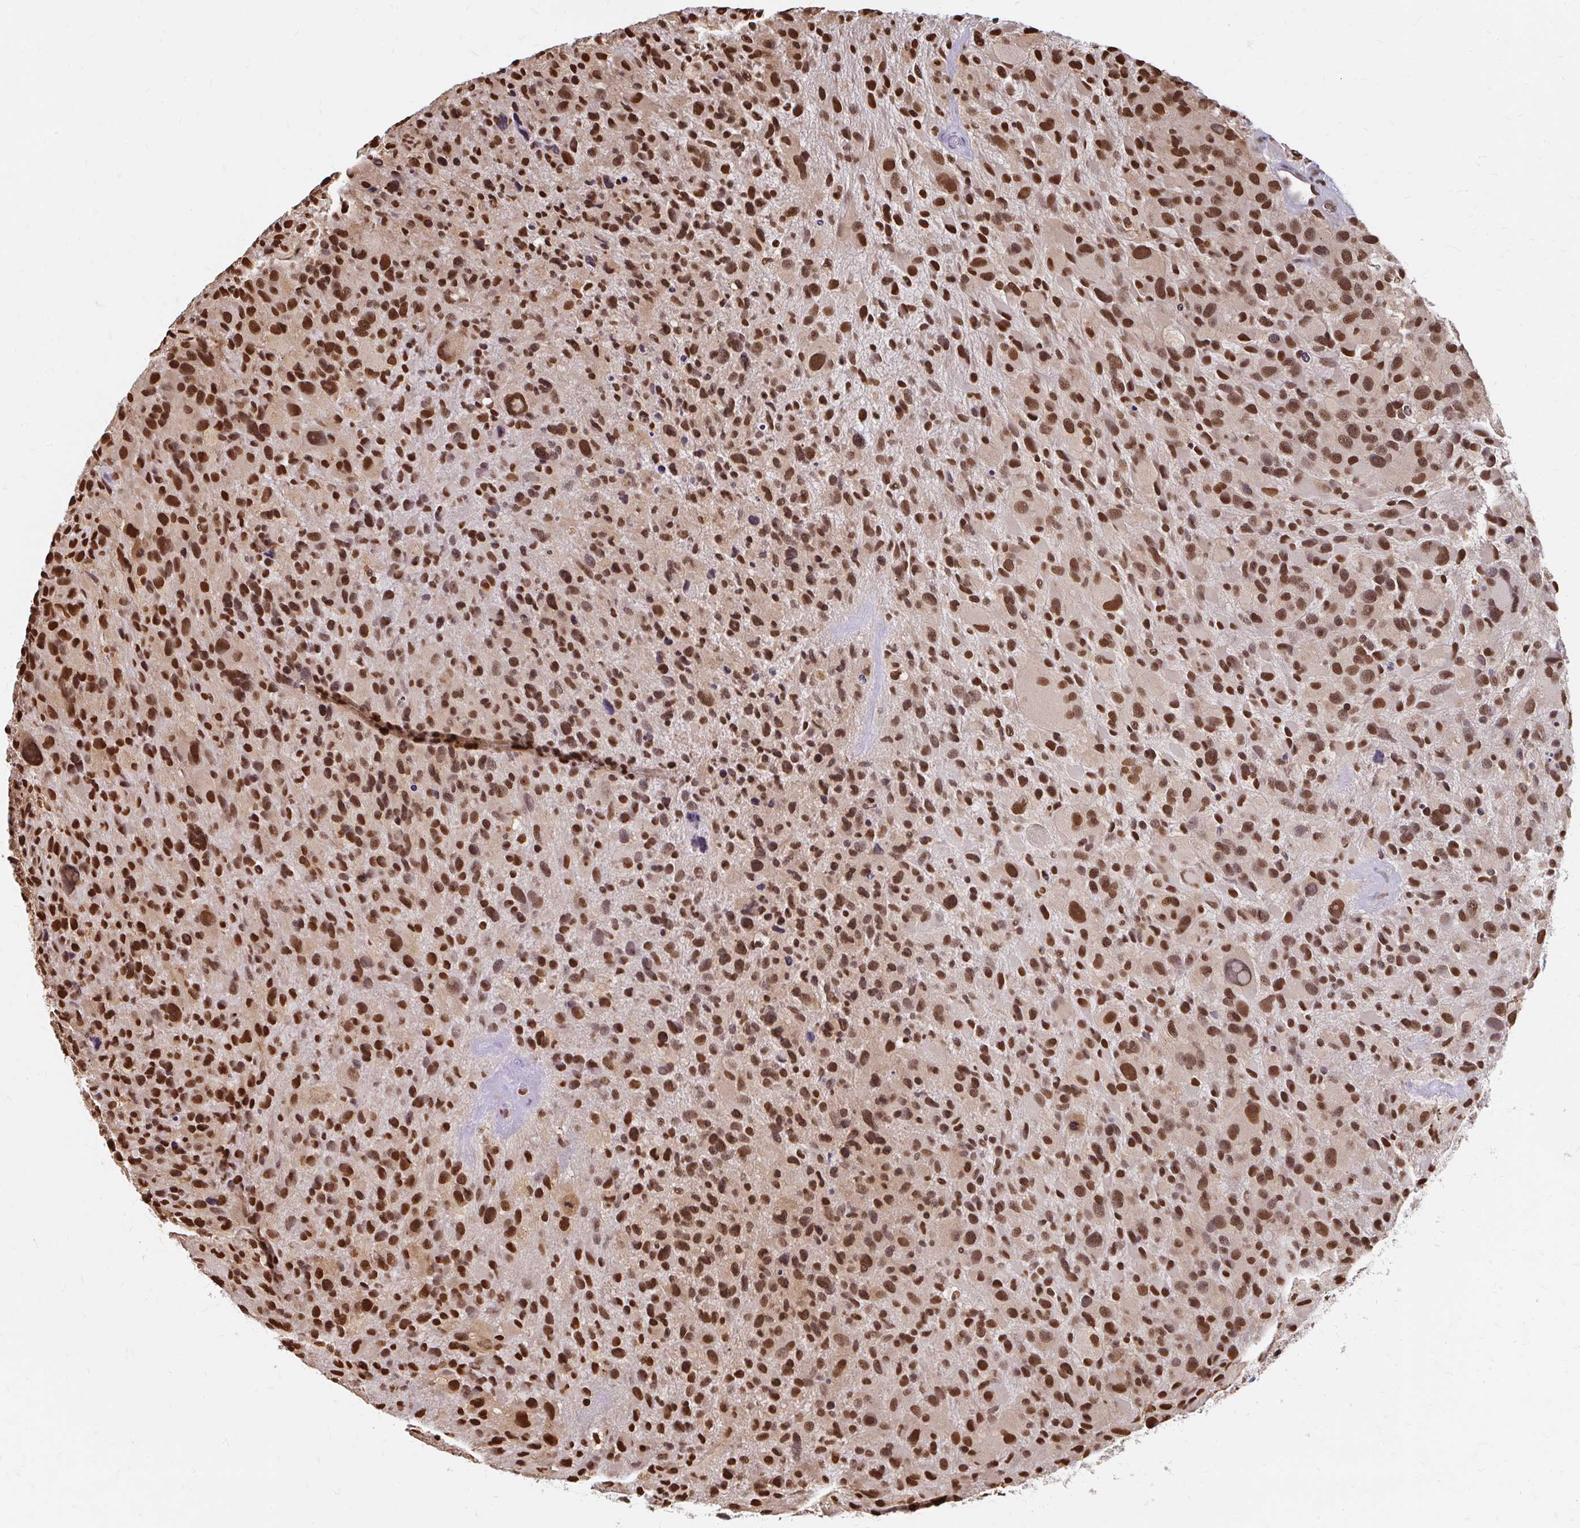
{"staining": {"intensity": "strong", "quantity": ">75%", "location": "nuclear"}, "tissue": "glioma", "cell_type": "Tumor cells", "image_type": "cancer", "snomed": [{"axis": "morphology", "description": "Glioma, malignant, High grade"}, {"axis": "topography", "description": "Brain"}], "caption": "Immunohistochemistry (IHC) of human glioma reveals high levels of strong nuclear staining in about >75% of tumor cells.", "gene": "XPO1", "patient": {"sex": "female", "age": 67}}